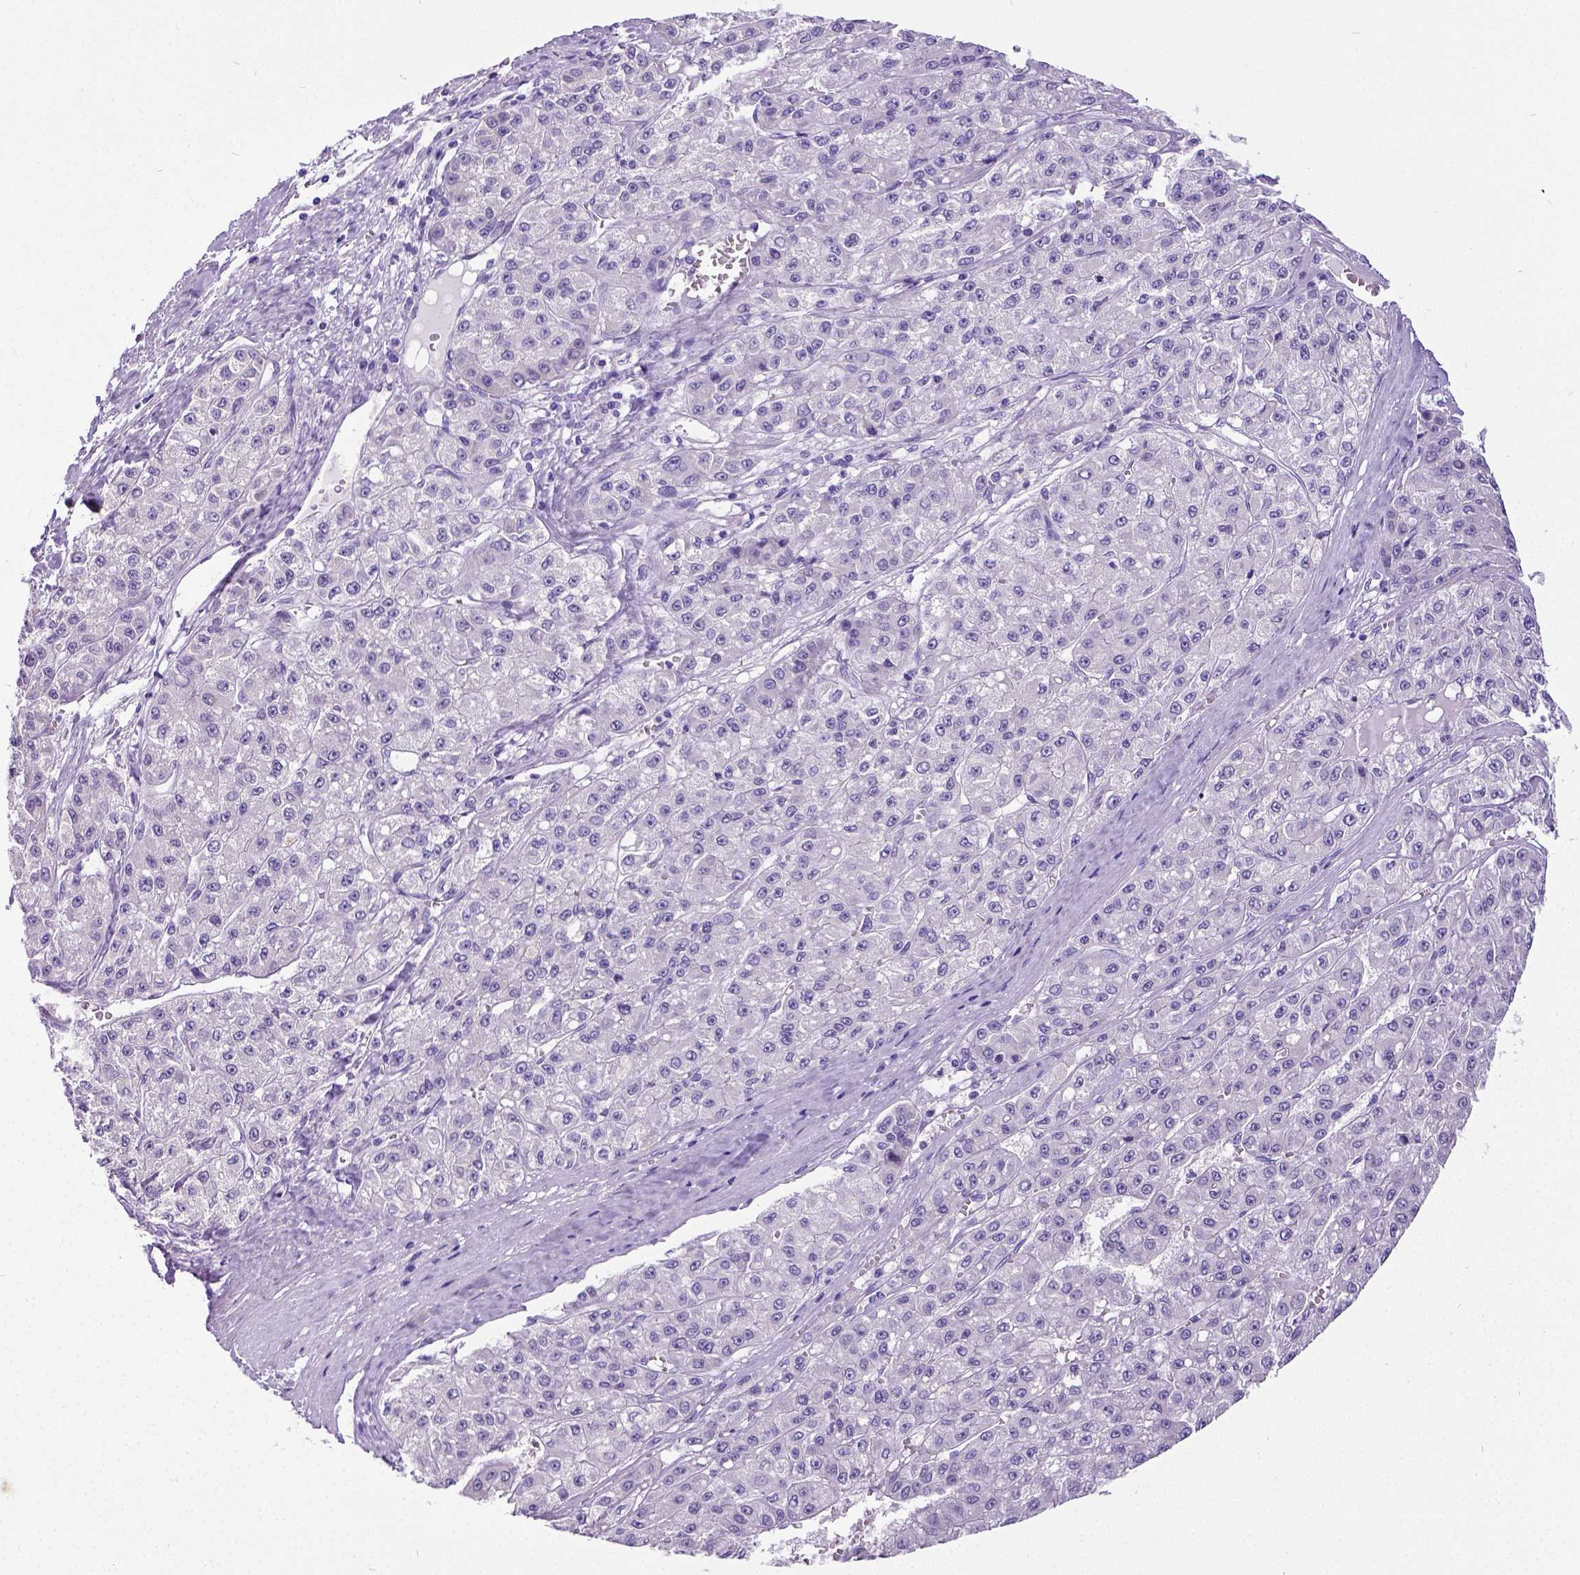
{"staining": {"intensity": "negative", "quantity": "none", "location": "none"}, "tissue": "liver cancer", "cell_type": "Tumor cells", "image_type": "cancer", "snomed": [{"axis": "morphology", "description": "Carcinoma, Hepatocellular, NOS"}, {"axis": "topography", "description": "Liver"}], "caption": "Immunohistochemical staining of liver cancer shows no significant staining in tumor cells.", "gene": "SATB2", "patient": {"sex": "male", "age": 70}}